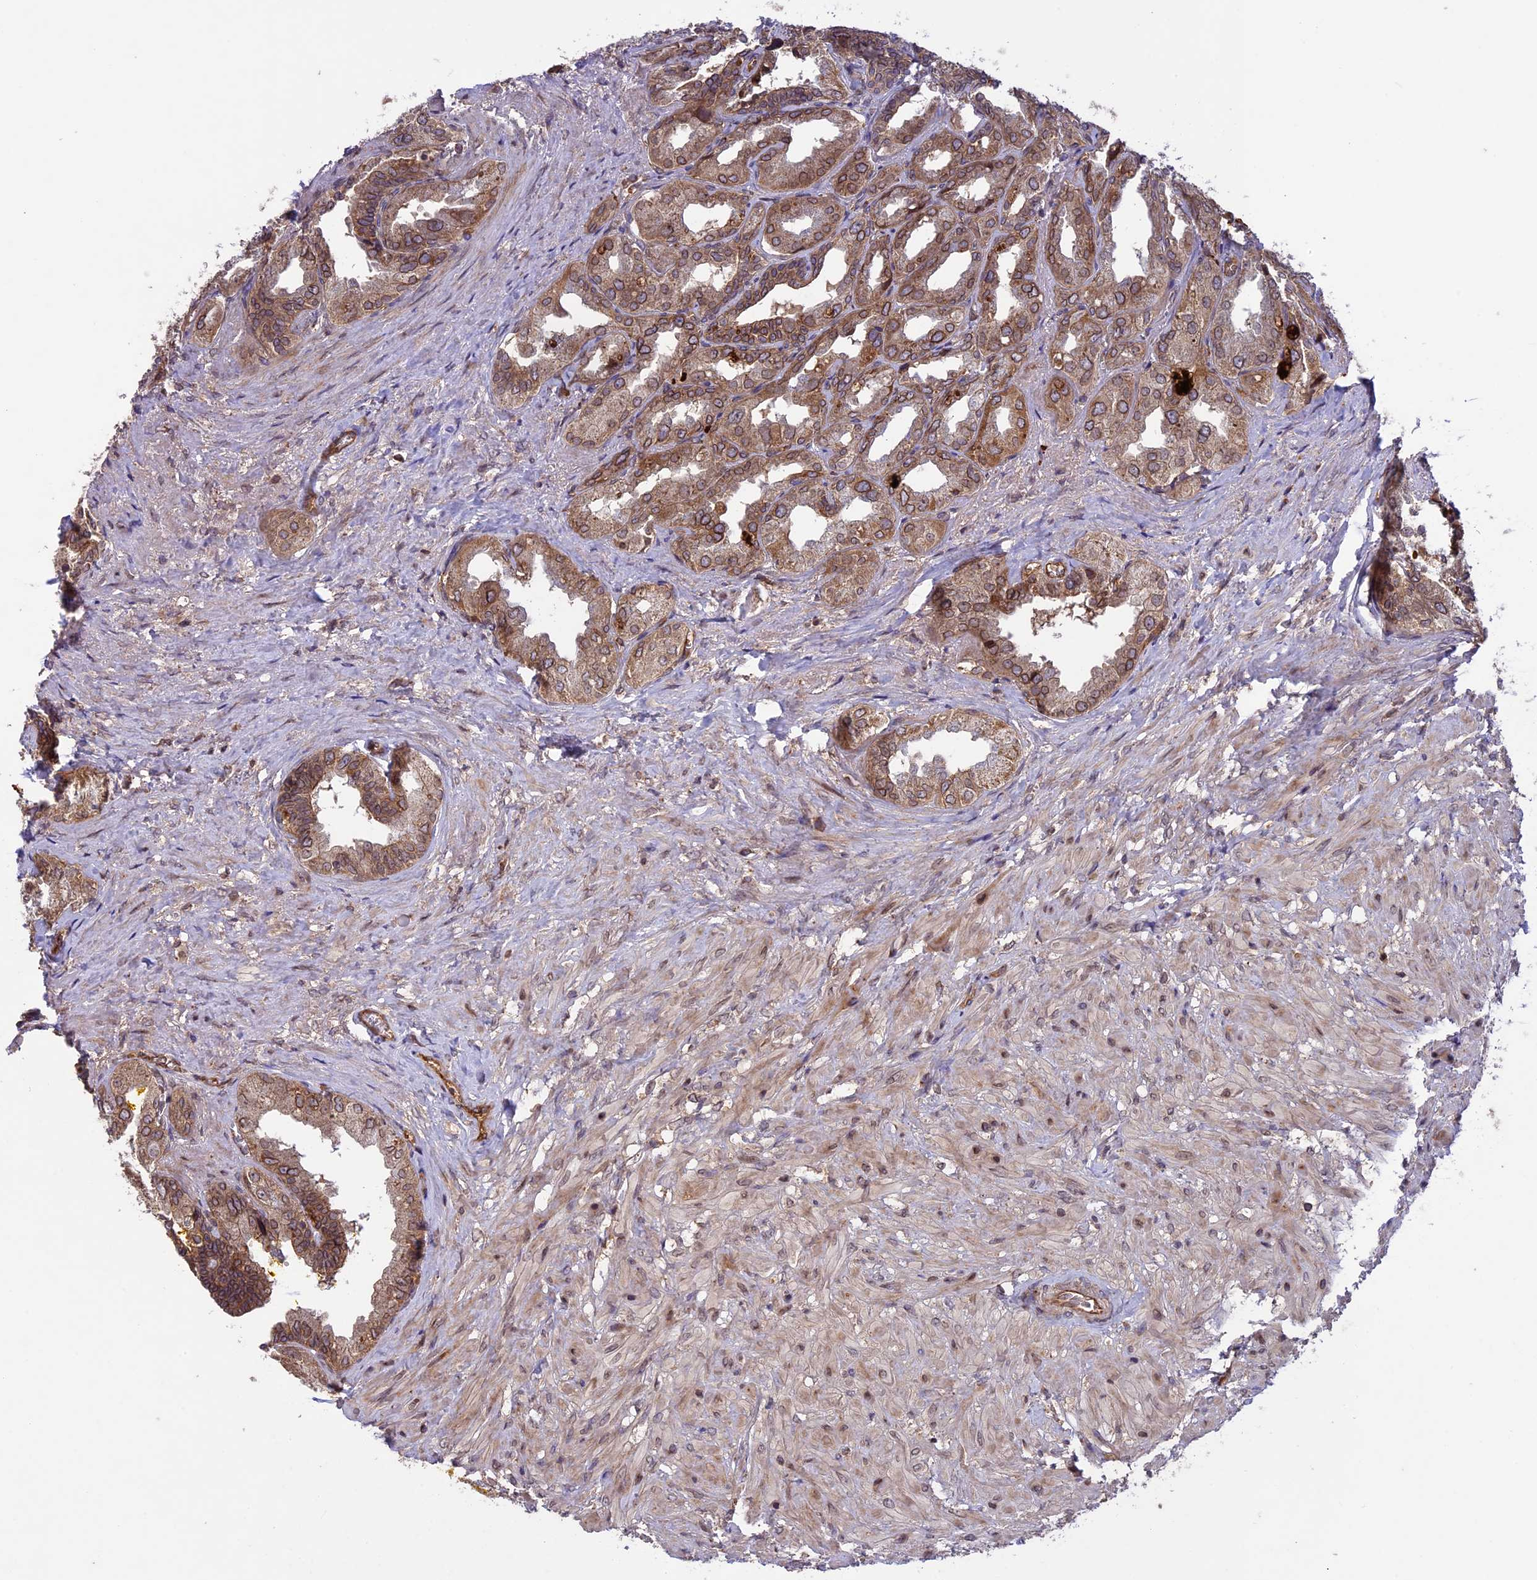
{"staining": {"intensity": "moderate", "quantity": ">75%", "location": "cytoplasmic/membranous,nuclear"}, "tissue": "seminal vesicle", "cell_type": "Glandular cells", "image_type": "normal", "snomed": [{"axis": "morphology", "description": "Normal tissue, NOS"}, {"axis": "topography", "description": "Seminal veicle"}], "caption": "A brown stain labels moderate cytoplasmic/membranous,nuclear staining of a protein in glandular cells of benign seminal vesicle. The protein of interest is stained brown, and the nuclei are stained in blue (DAB IHC with brightfield microscopy, high magnification).", "gene": "CCDC125", "patient": {"sex": "male", "age": 63}}